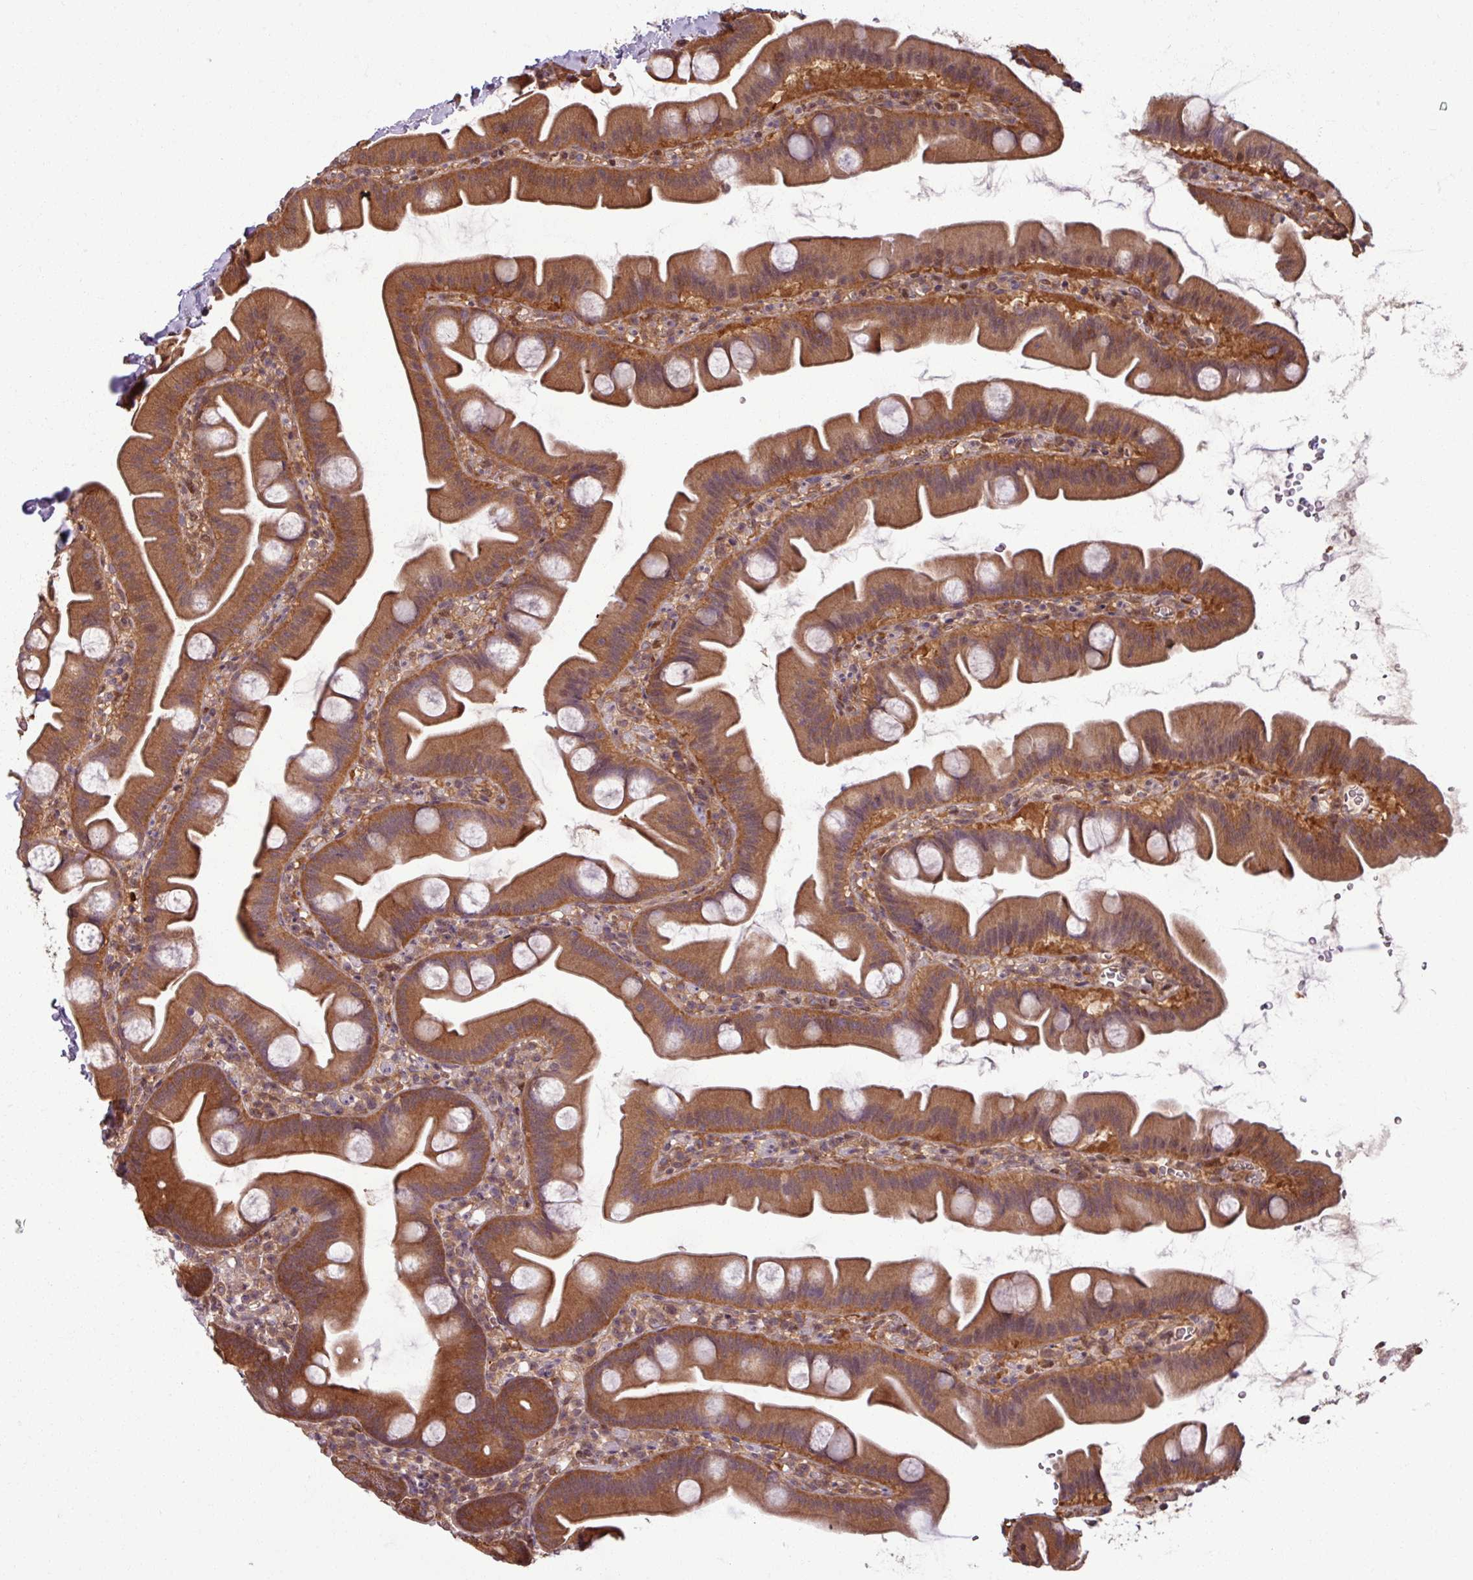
{"staining": {"intensity": "moderate", "quantity": ">75%", "location": "cytoplasmic/membranous"}, "tissue": "small intestine", "cell_type": "Glandular cells", "image_type": "normal", "snomed": [{"axis": "morphology", "description": "Normal tissue, NOS"}, {"axis": "topography", "description": "Small intestine"}], "caption": "The histopathology image reveals immunohistochemical staining of unremarkable small intestine. There is moderate cytoplasmic/membranous expression is identified in about >75% of glandular cells. Using DAB (3,3'-diaminobenzidine) (brown) and hematoxylin (blue) stains, captured at high magnification using brightfield microscopy.", "gene": "KCTD11", "patient": {"sex": "female", "age": 68}}